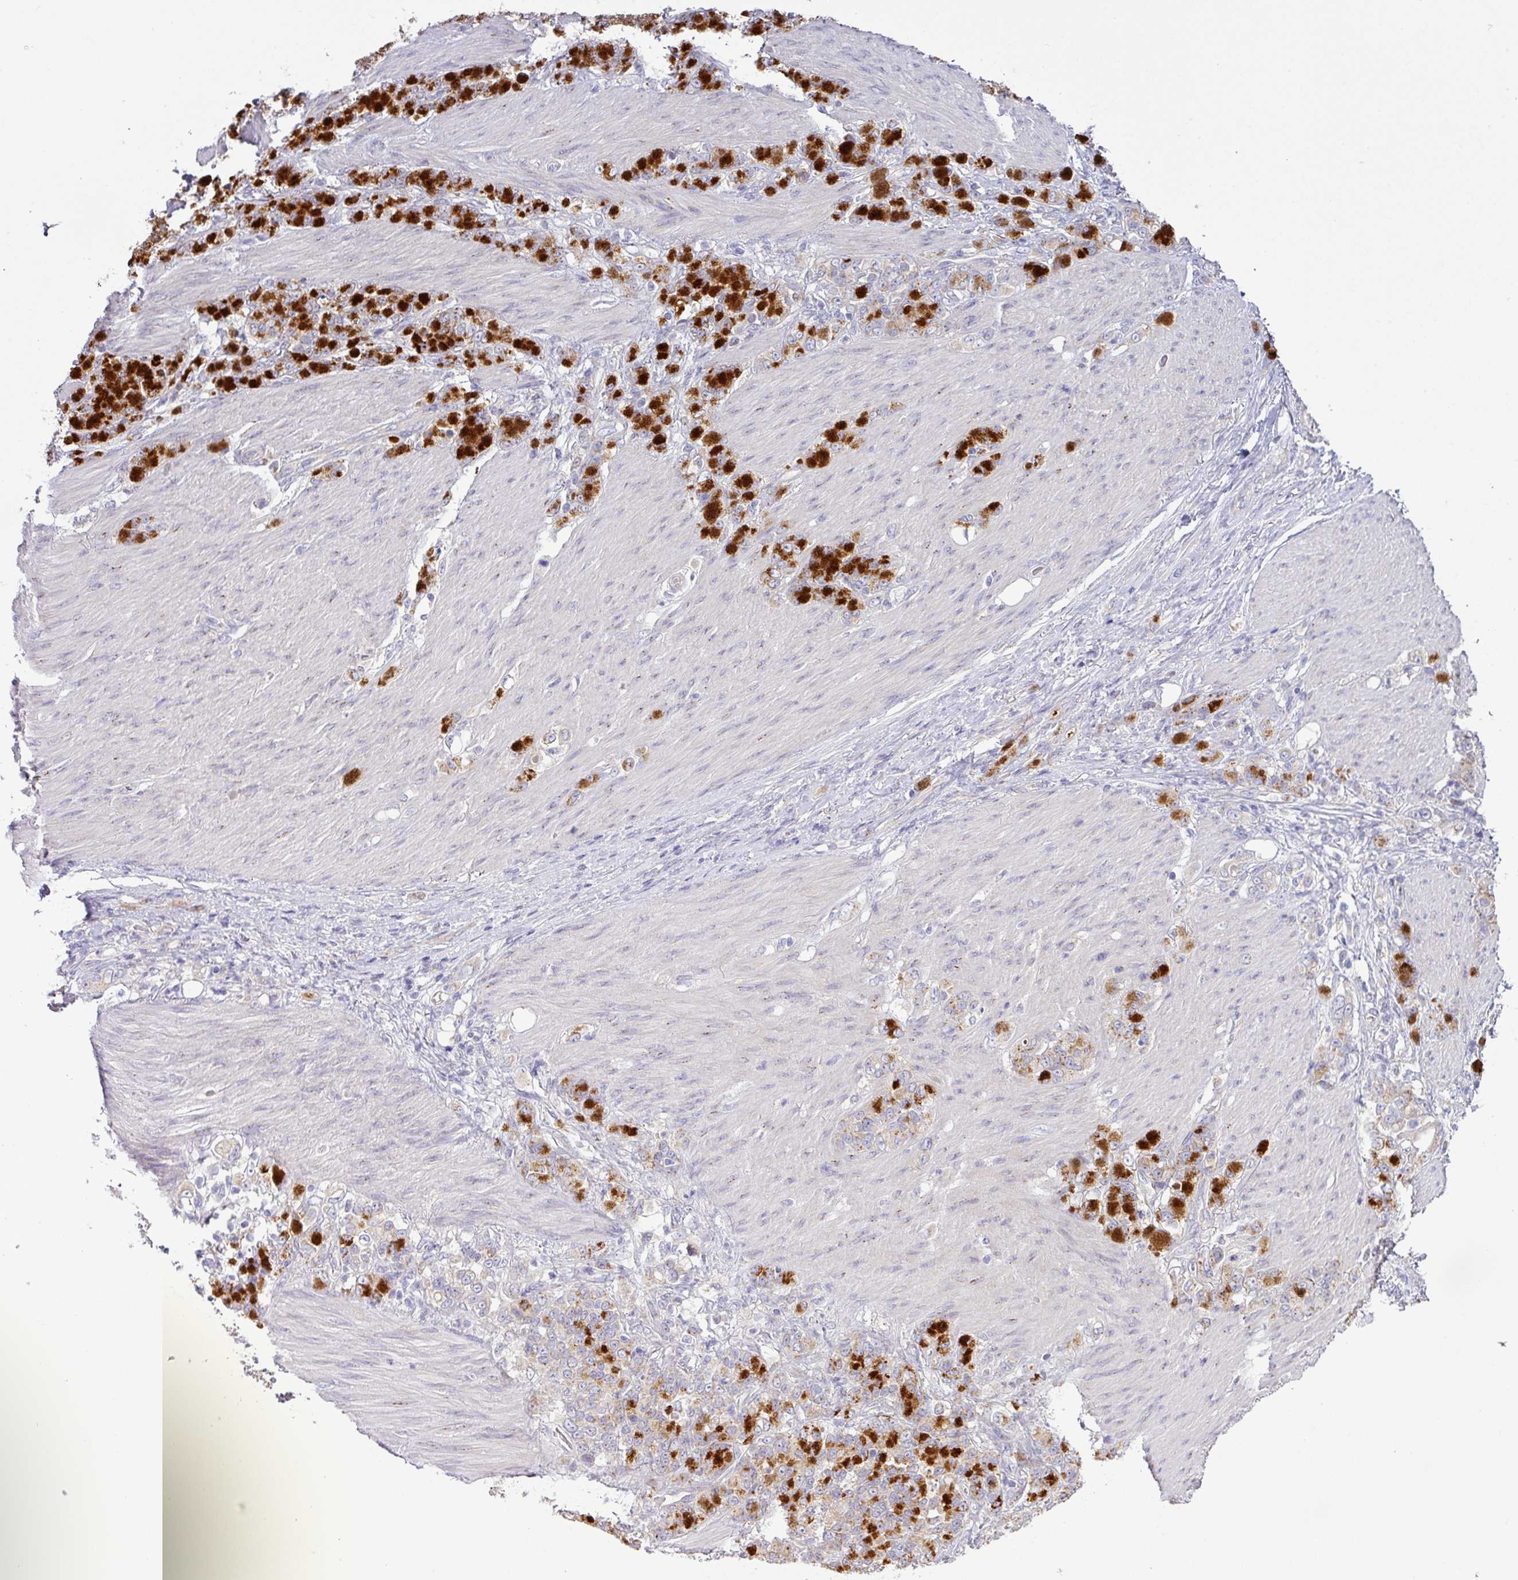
{"staining": {"intensity": "strong", "quantity": "25%-75%", "location": "cytoplasmic/membranous"}, "tissue": "stomach cancer", "cell_type": "Tumor cells", "image_type": "cancer", "snomed": [{"axis": "morphology", "description": "Normal tissue, NOS"}, {"axis": "morphology", "description": "Adenocarcinoma, NOS"}, {"axis": "topography", "description": "Stomach"}], "caption": "Adenocarcinoma (stomach) stained for a protein exhibits strong cytoplasmic/membranous positivity in tumor cells.", "gene": "GALNT12", "patient": {"sex": "female", "age": 79}}